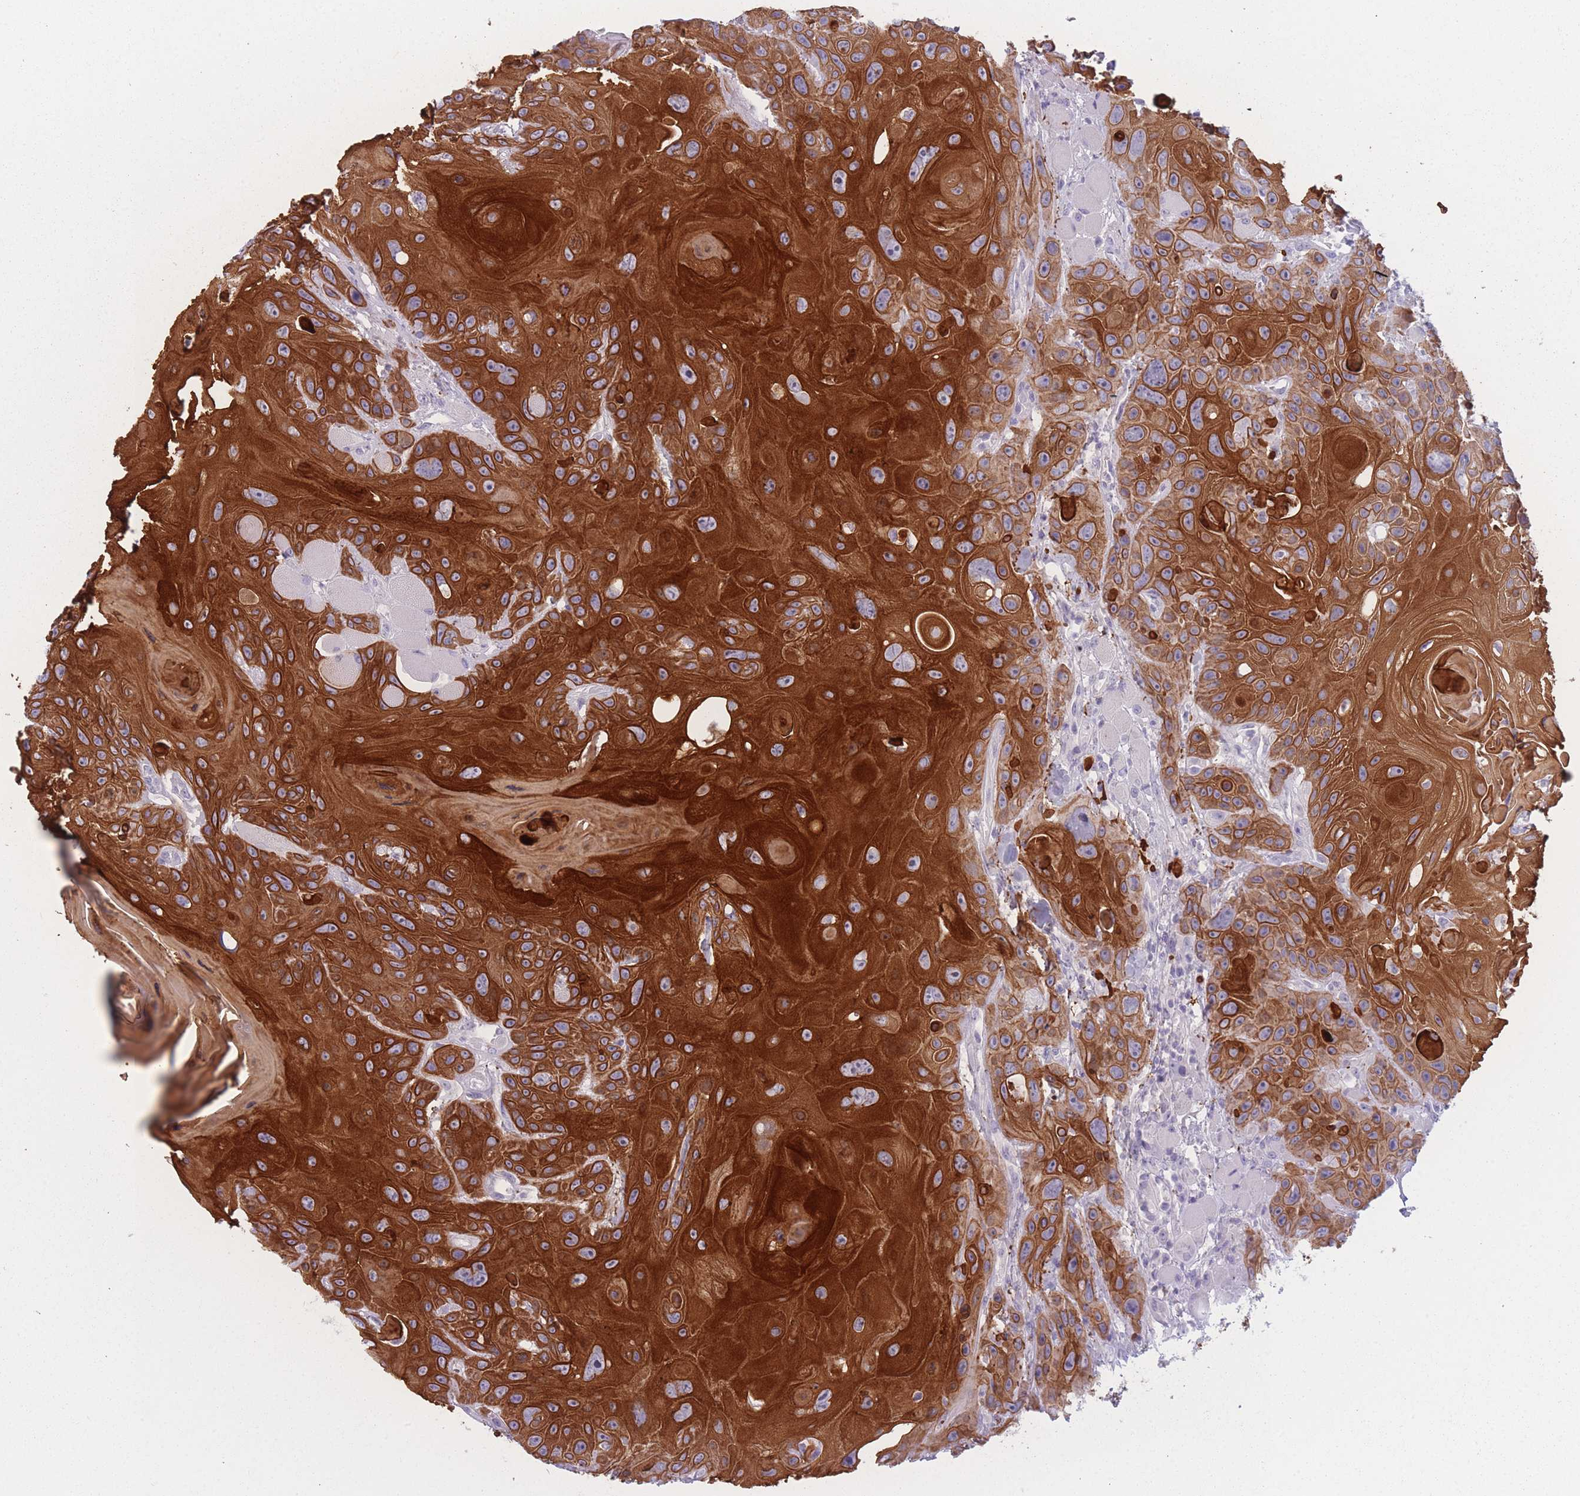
{"staining": {"intensity": "strong", "quantity": ">75%", "location": "cytoplasmic/membranous"}, "tissue": "head and neck cancer", "cell_type": "Tumor cells", "image_type": "cancer", "snomed": [{"axis": "morphology", "description": "Squamous cell carcinoma, NOS"}, {"axis": "topography", "description": "Head-Neck"}], "caption": "Squamous cell carcinoma (head and neck) stained for a protein (brown) shows strong cytoplasmic/membranous positive staining in approximately >75% of tumor cells.", "gene": "PPFIA3", "patient": {"sex": "female", "age": 59}}